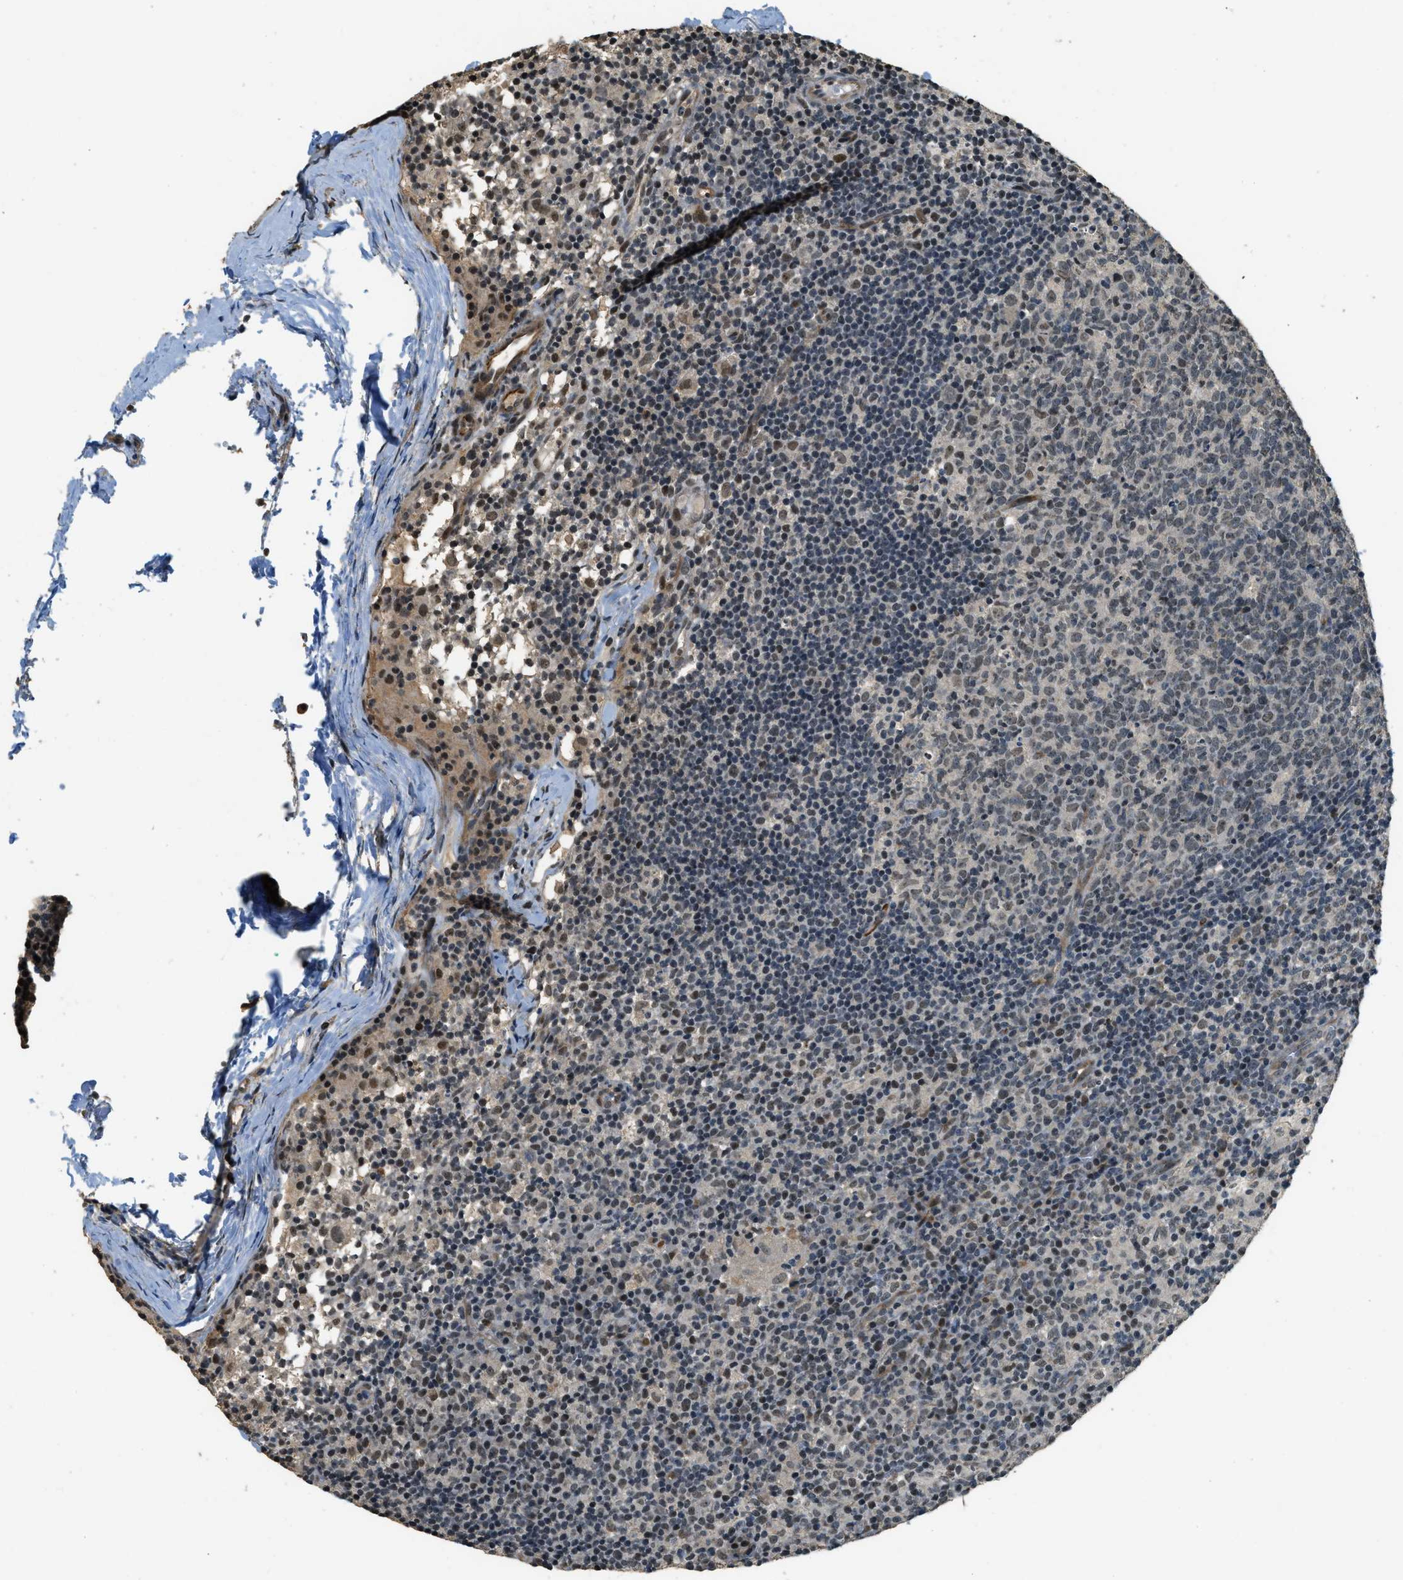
{"staining": {"intensity": "moderate", "quantity": "<25%", "location": "nuclear"}, "tissue": "lymph node", "cell_type": "Germinal center cells", "image_type": "normal", "snomed": [{"axis": "morphology", "description": "Normal tissue, NOS"}, {"axis": "morphology", "description": "Inflammation, NOS"}, {"axis": "topography", "description": "Lymph node"}], "caption": "Immunohistochemical staining of benign human lymph node shows <25% levels of moderate nuclear protein staining in approximately <25% of germinal center cells. (Stains: DAB in brown, nuclei in blue, Microscopy: brightfield microscopy at high magnification).", "gene": "MED21", "patient": {"sex": "male", "age": 55}}